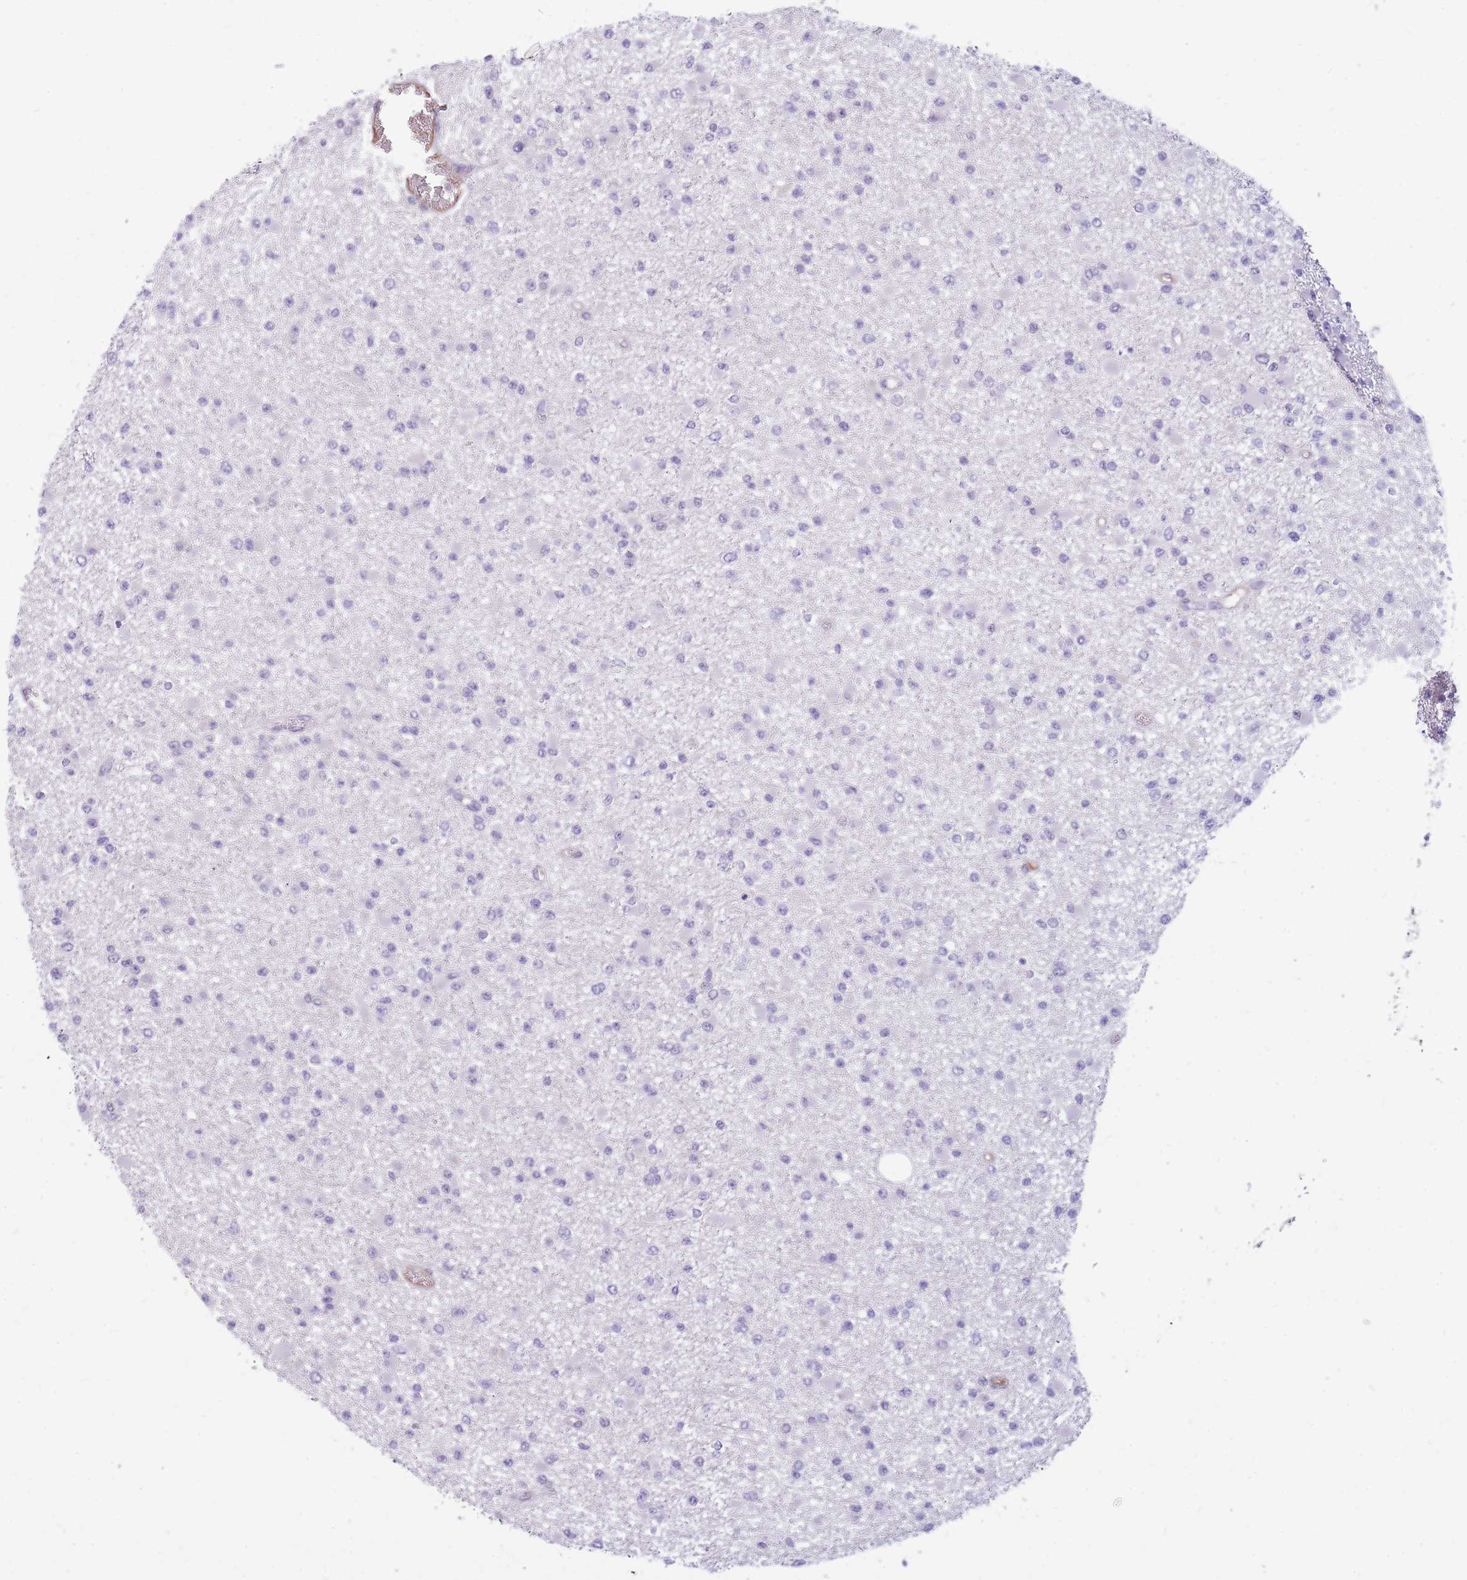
{"staining": {"intensity": "negative", "quantity": "none", "location": "none"}, "tissue": "glioma", "cell_type": "Tumor cells", "image_type": "cancer", "snomed": [{"axis": "morphology", "description": "Glioma, malignant, Low grade"}, {"axis": "topography", "description": "Brain"}], "caption": "Histopathology image shows no significant protein expression in tumor cells of glioma. (Brightfield microscopy of DAB immunohistochemistry (IHC) at high magnification).", "gene": "HOOK2", "patient": {"sex": "female", "age": 22}}